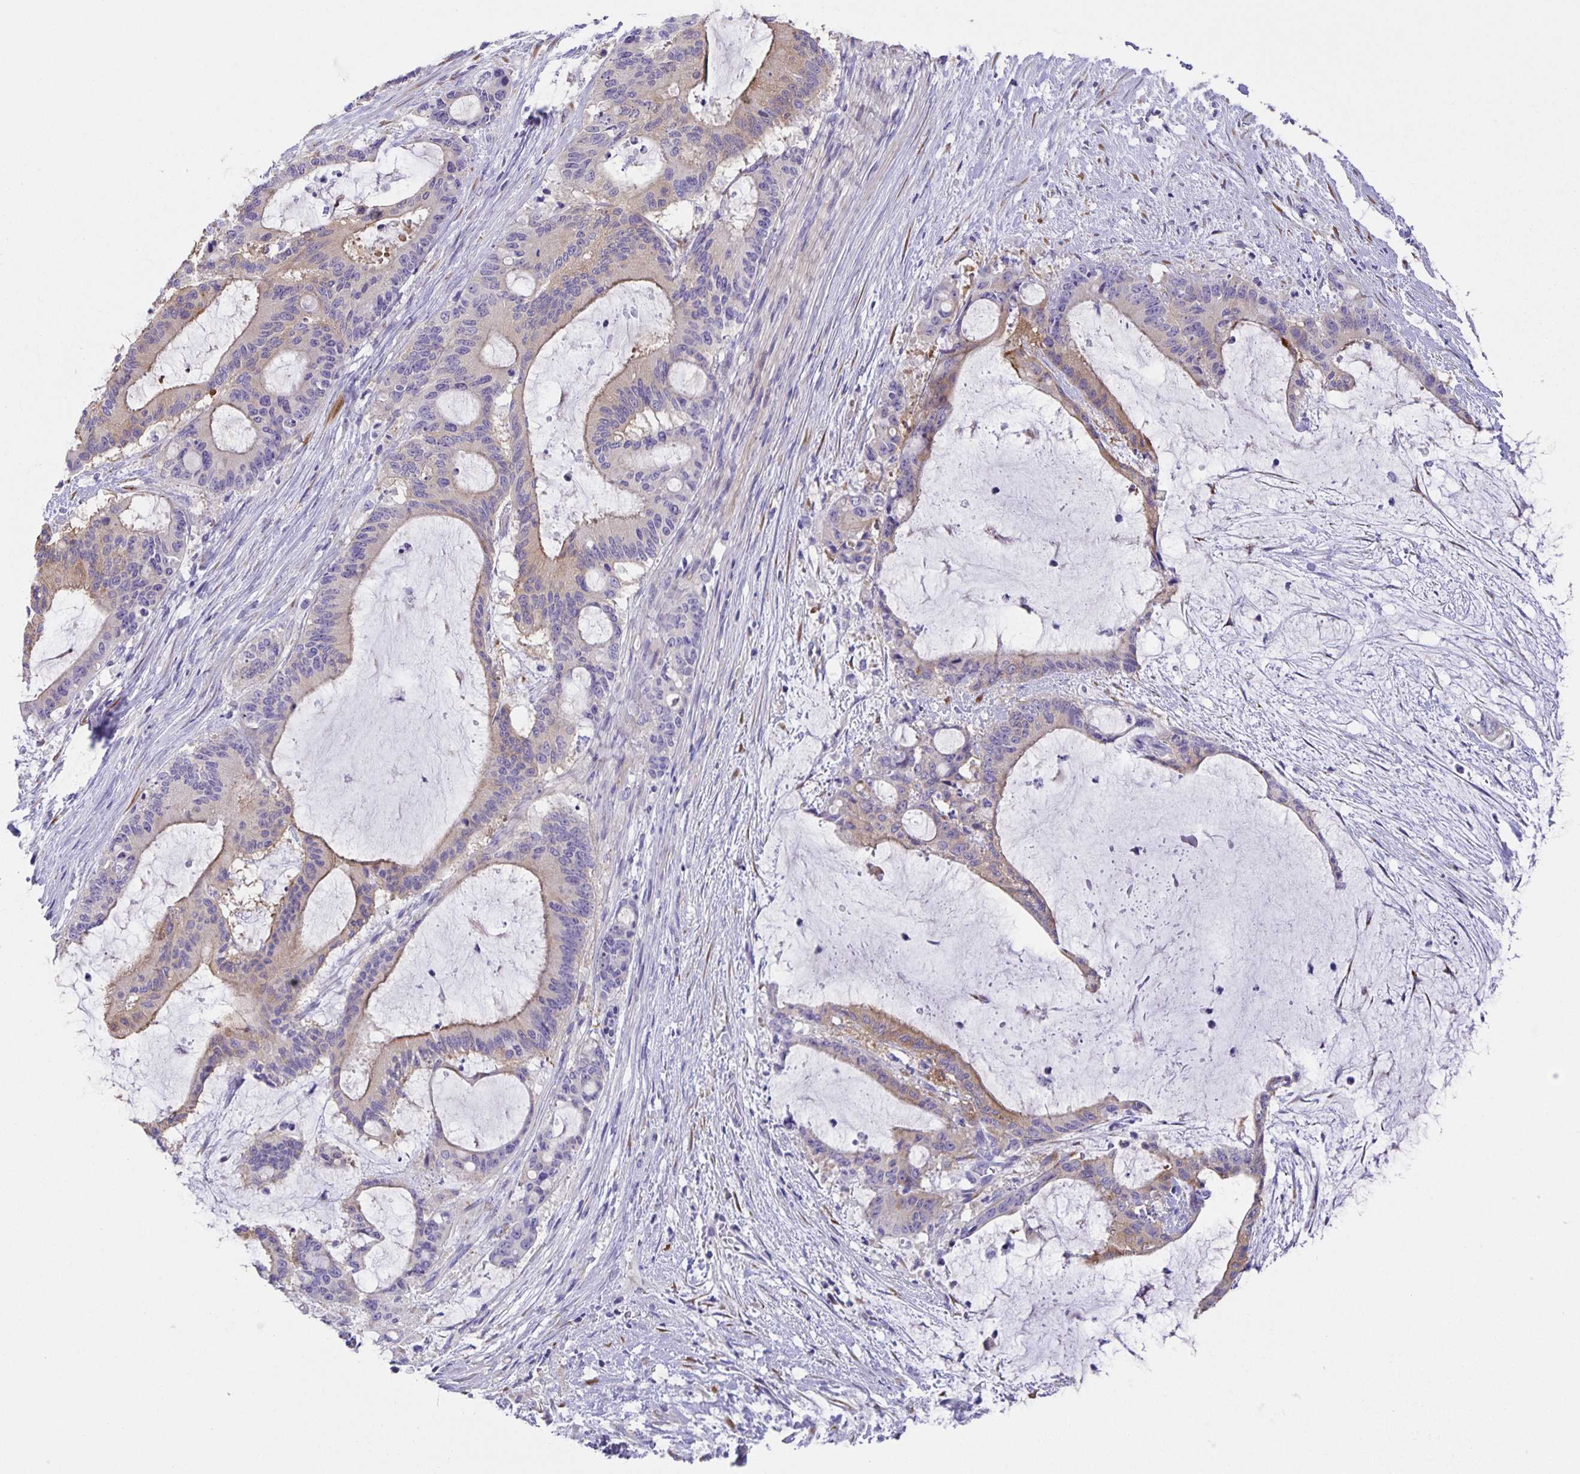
{"staining": {"intensity": "weak", "quantity": "<25%", "location": "cytoplasmic/membranous"}, "tissue": "liver cancer", "cell_type": "Tumor cells", "image_type": "cancer", "snomed": [{"axis": "morphology", "description": "Normal tissue, NOS"}, {"axis": "morphology", "description": "Cholangiocarcinoma"}, {"axis": "topography", "description": "Liver"}, {"axis": "topography", "description": "Peripheral nerve tissue"}], "caption": "Tumor cells show no significant staining in cholangiocarcinoma (liver).", "gene": "PRR36", "patient": {"sex": "female", "age": 73}}